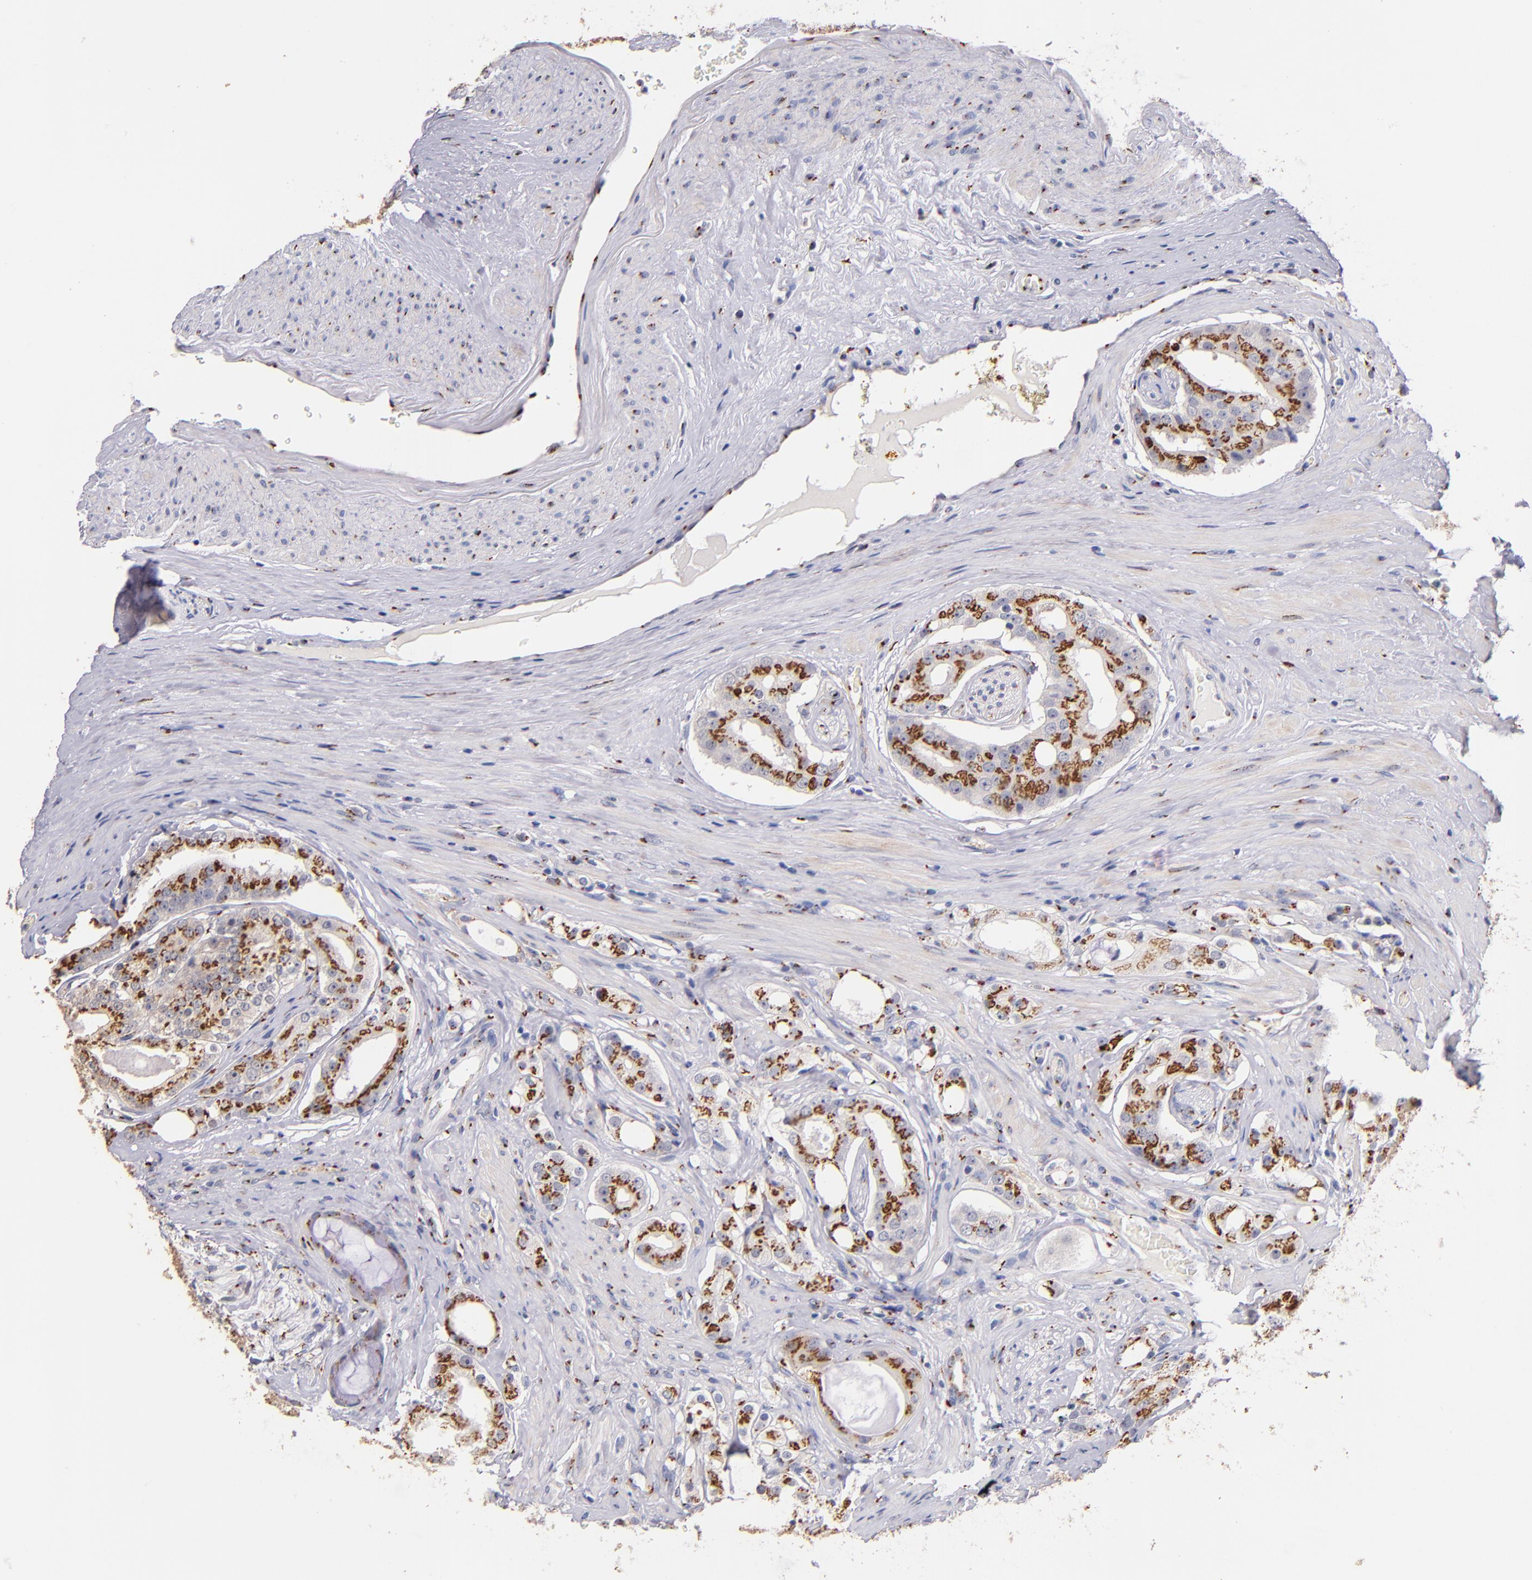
{"staining": {"intensity": "strong", "quantity": ">75%", "location": "cytoplasmic/membranous"}, "tissue": "prostate cancer", "cell_type": "Tumor cells", "image_type": "cancer", "snomed": [{"axis": "morphology", "description": "Adenocarcinoma, High grade"}, {"axis": "topography", "description": "Prostate"}], "caption": "An immunohistochemistry image of neoplastic tissue is shown. Protein staining in brown highlights strong cytoplasmic/membranous positivity in high-grade adenocarcinoma (prostate) within tumor cells. (Stains: DAB in brown, nuclei in blue, Microscopy: brightfield microscopy at high magnification).", "gene": "GOLIM4", "patient": {"sex": "male", "age": 68}}